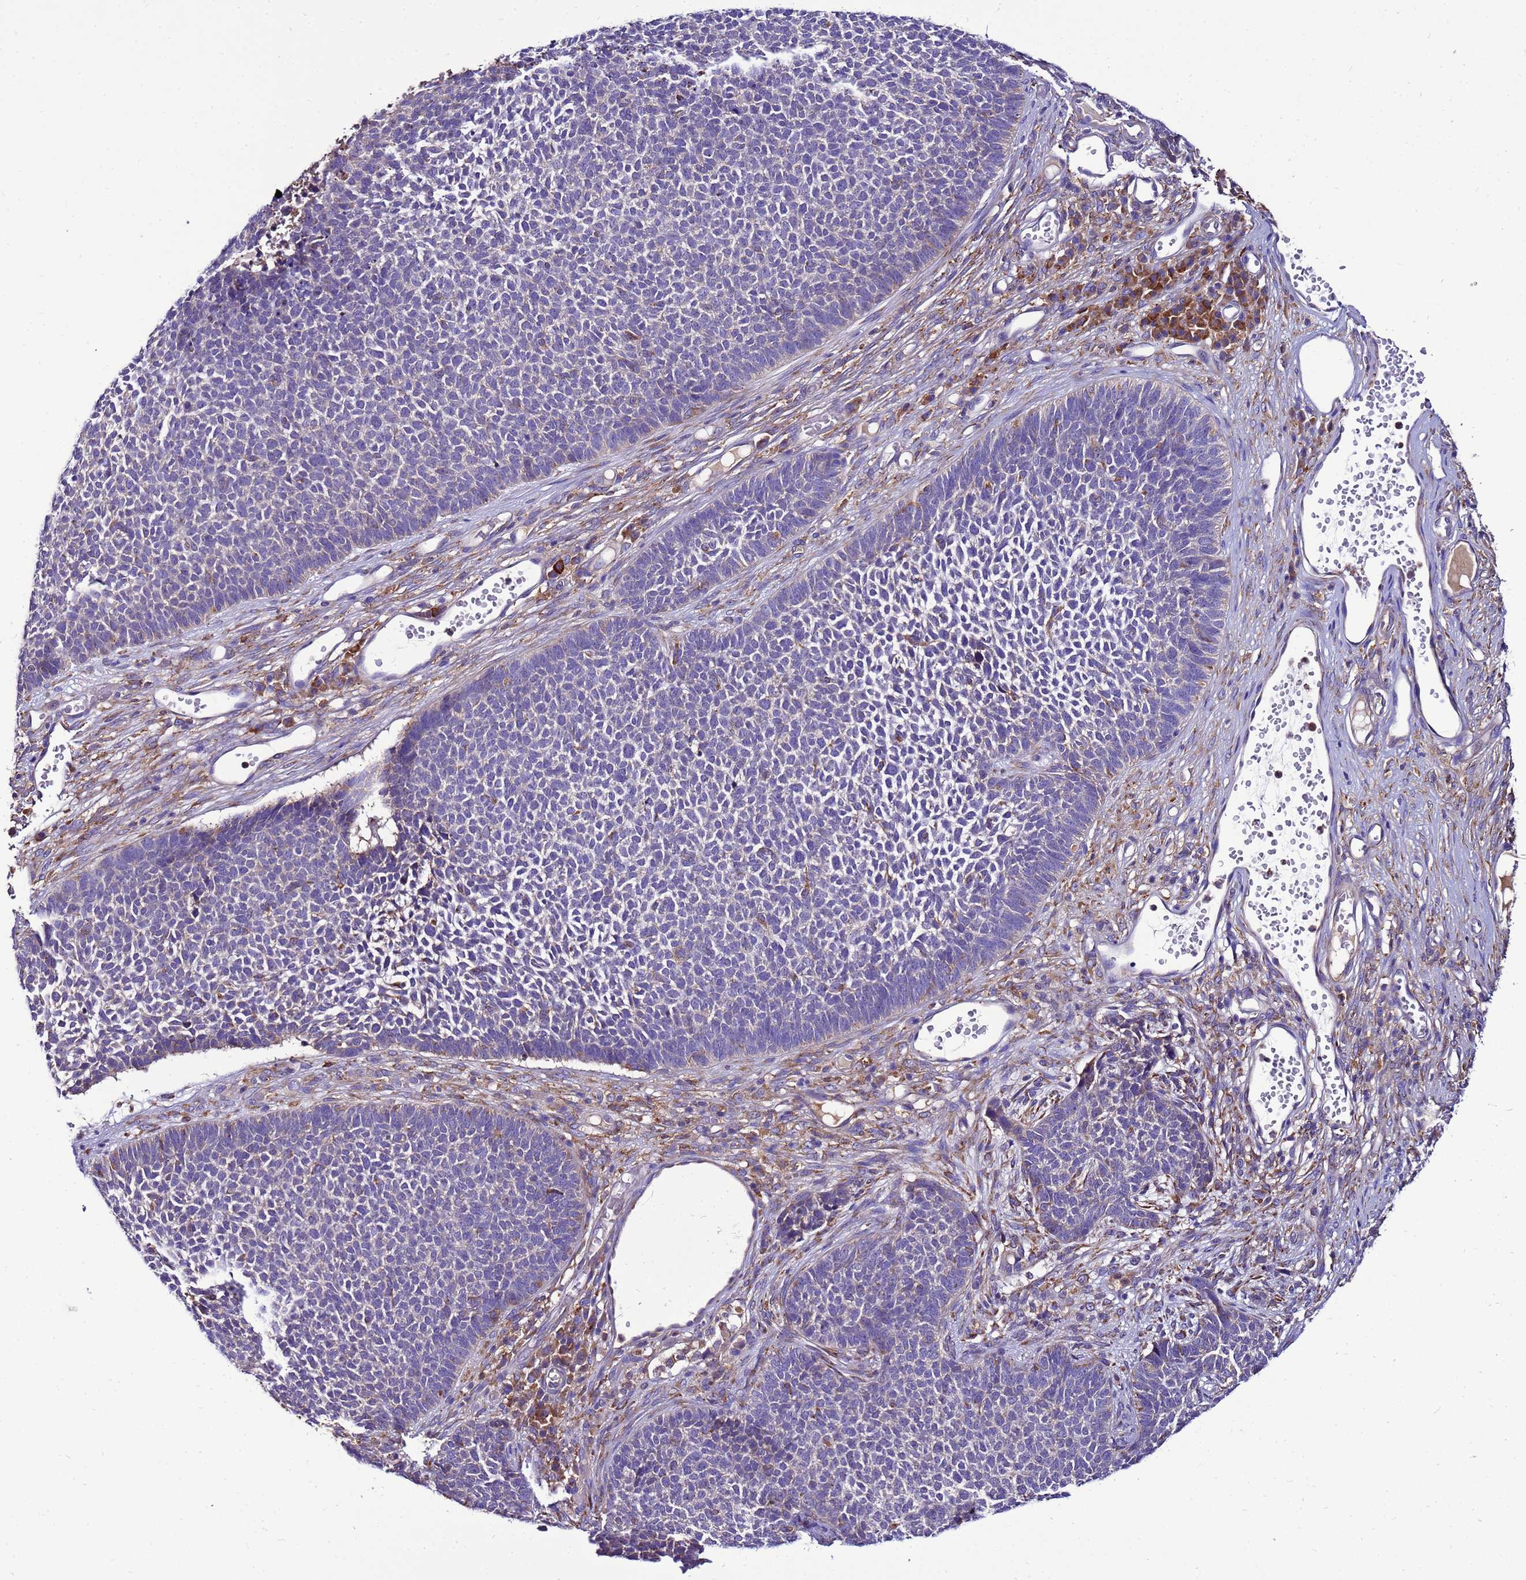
{"staining": {"intensity": "weak", "quantity": "<25%", "location": "cytoplasmic/membranous"}, "tissue": "skin cancer", "cell_type": "Tumor cells", "image_type": "cancer", "snomed": [{"axis": "morphology", "description": "Basal cell carcinoma"}, {"axis": "topography", "description": "Skin"}], "caption": "The histopathology image exhibits no staining of tumor cells in skin cancer.", "gene": "ANTKMT", "patient": {"sex": "female", "age": 84}}